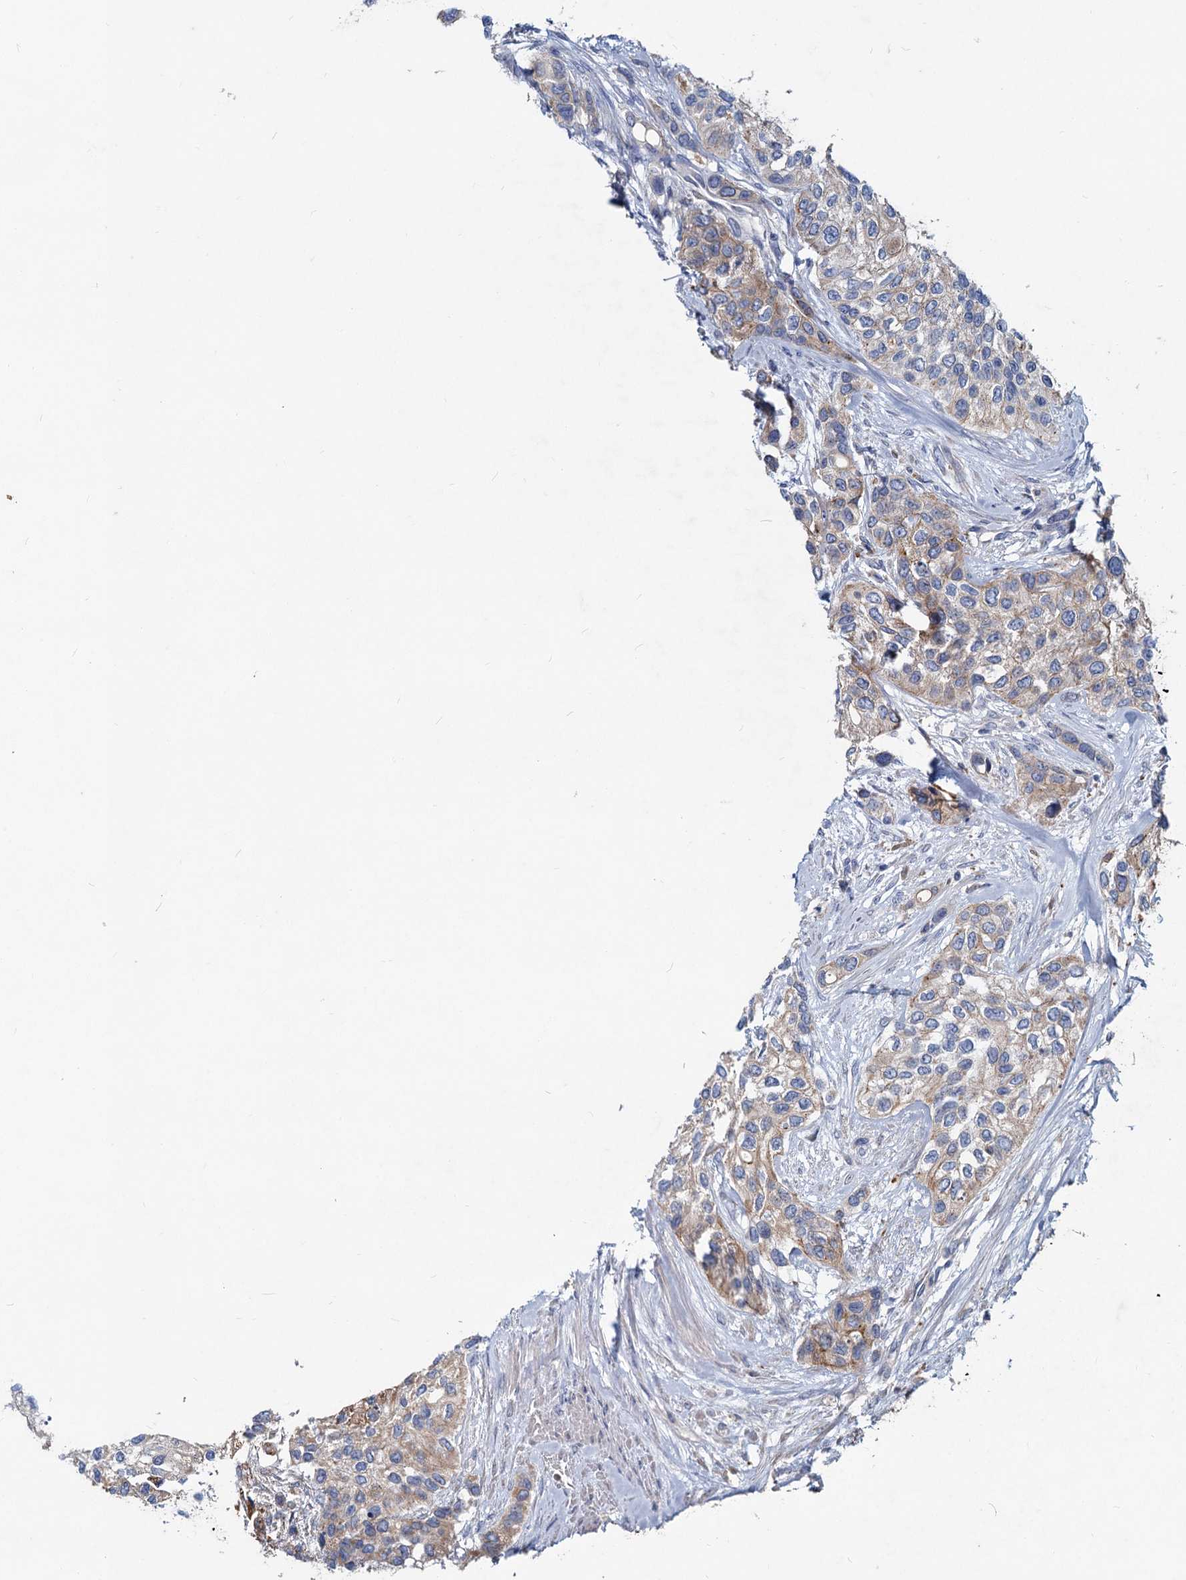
{"staining": {"intensity": "weak", "quantity": "25%-75%", "location": "cytoplasmic/membranous"}, "tissue": "urothelial cancer", "cell_type": "Tumor cells", "image_type": "cancer", "snomed": [{"axis": "morphology", "description": "Normal tissue, NOS"}, {"axis": "morphology", "description": "Urothelial carcinoma, High grade"}, {"axis": "topography", "description": "Vascular tissue"}, {"axis": "topography", "description": "Urinary bladder"}], "caption": "Immunohistochemical staining of urothelial cancer demonstrates low levels of weak cytoplasmic/membranous positivity in approximately 25%-75% of tumor cells.", "gene": "TMX2", "patient": {"sex": "female", "age": 56}}